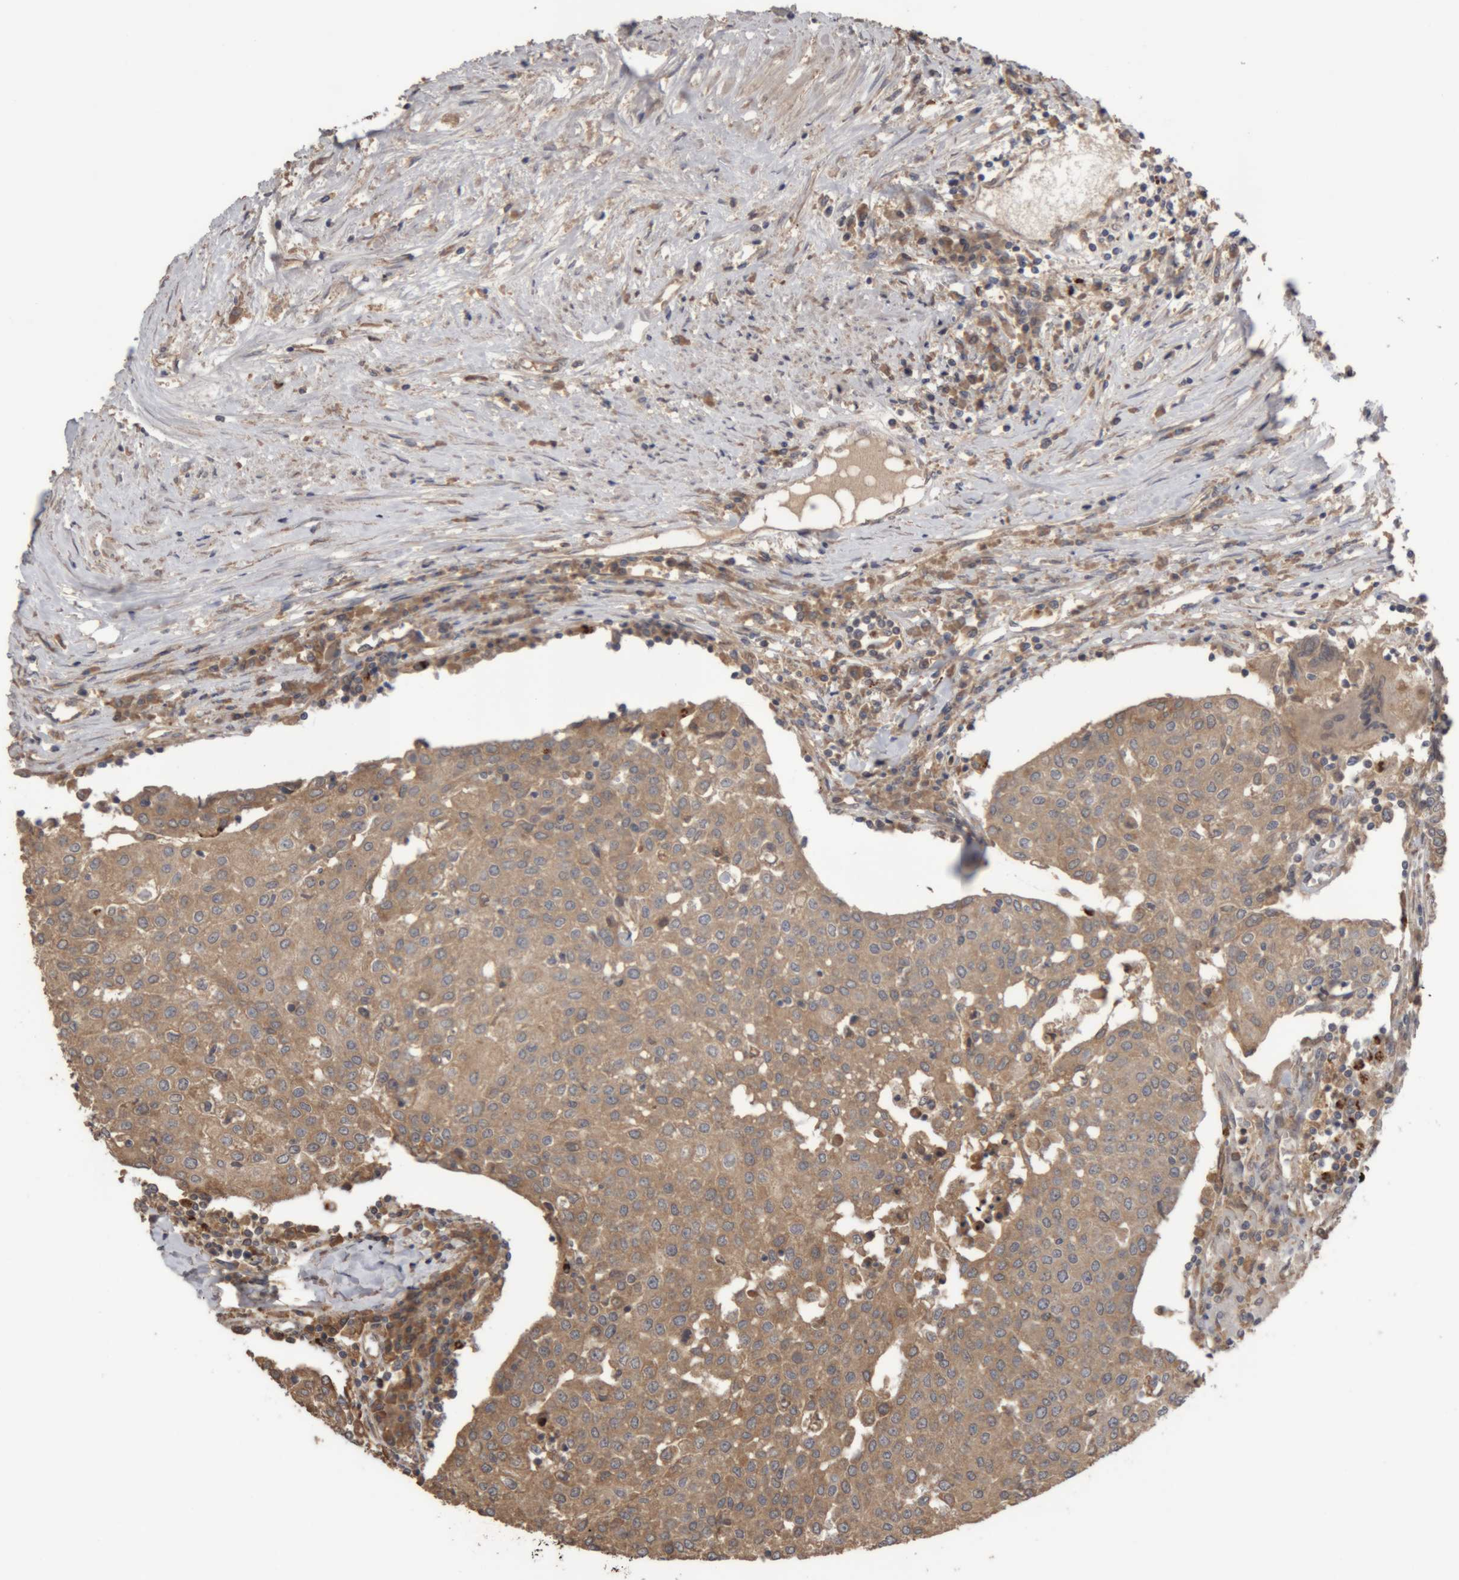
{"staining": {"intensity": "weak", "quantity": ">75%", "location": "cytoplasmic/membranous"}, "tissue": "urothelial cancer", "cell_type": "Tumor cells", "image_type": "cancer", "snomed": [{"axis": "morphology", "description": "Urothelial carcinoma, High grade"}, {"axis": "topography", "description": "Urinary bladder"}], "caption": "Immunohistochemical staining of urothelial cancer displays weak cytoplasmic/membranous protein expression in approximately >75% of tumor cells.", "gene": "TMED7", "patient": {"sex": "female", "age": 85}}